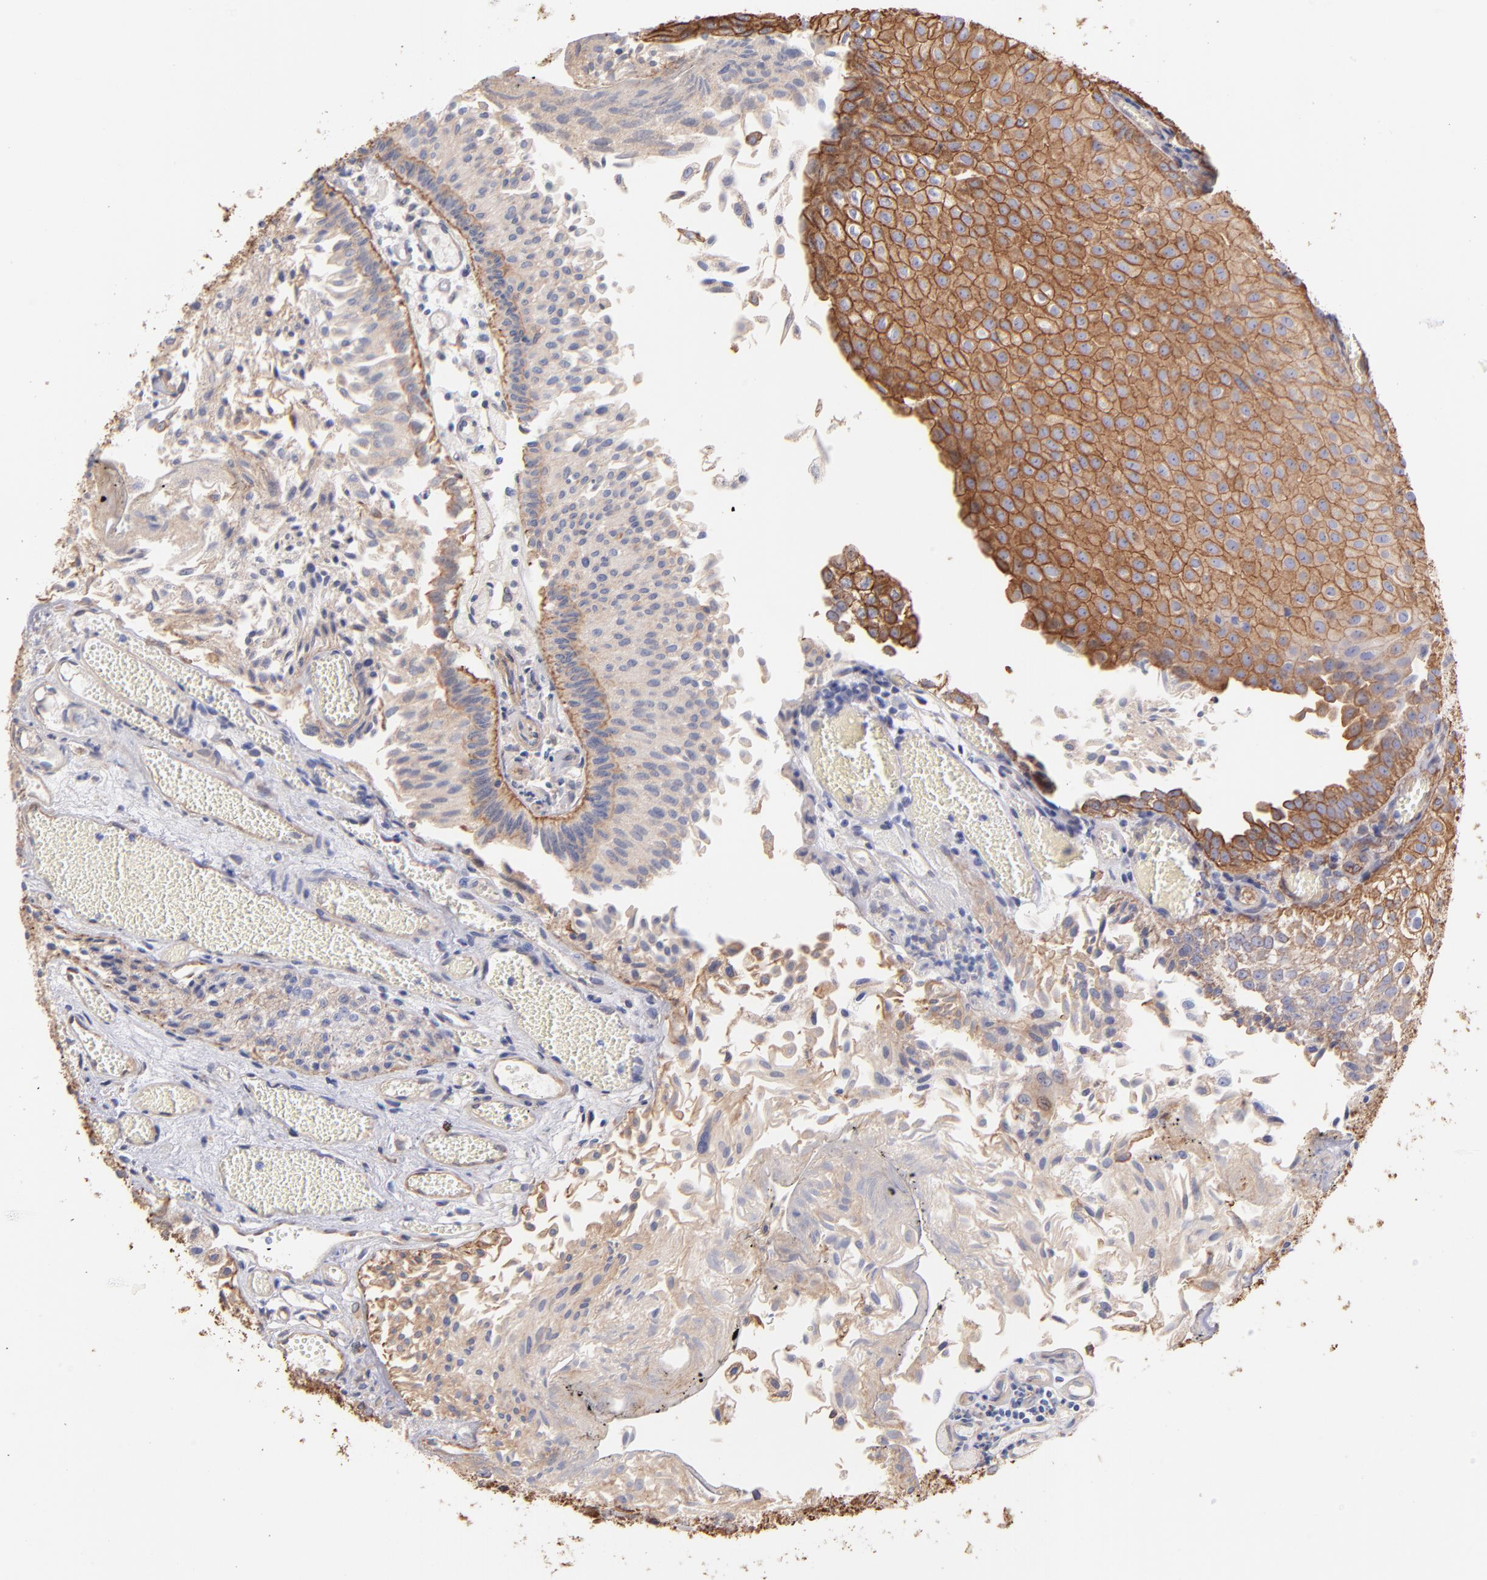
{"staining": {"intensity": "weak", "quantity": ">75%", "location": "cytoplasmic/membranous"}, "tissue": "urothelial cancer", "cell_type": "Tumor cells", "image_type": "cancer", "snomed": [{"axis": "morphology", "description": "Urothelial carcinoma, Low grade"}, {"axis": "topography", "description": "Urinary bladder"}], "caption": "DAB immunohistochemical staining of low-grade urothelial carcinoma shows weak cytoplasmic/membranous protein staining in about >75% of tumor cells. The protein of interest is shown in brown color, while the nuclei are stained blue.", "gene": "PLEC", "patient": {"sex": "male", "age": 86}}